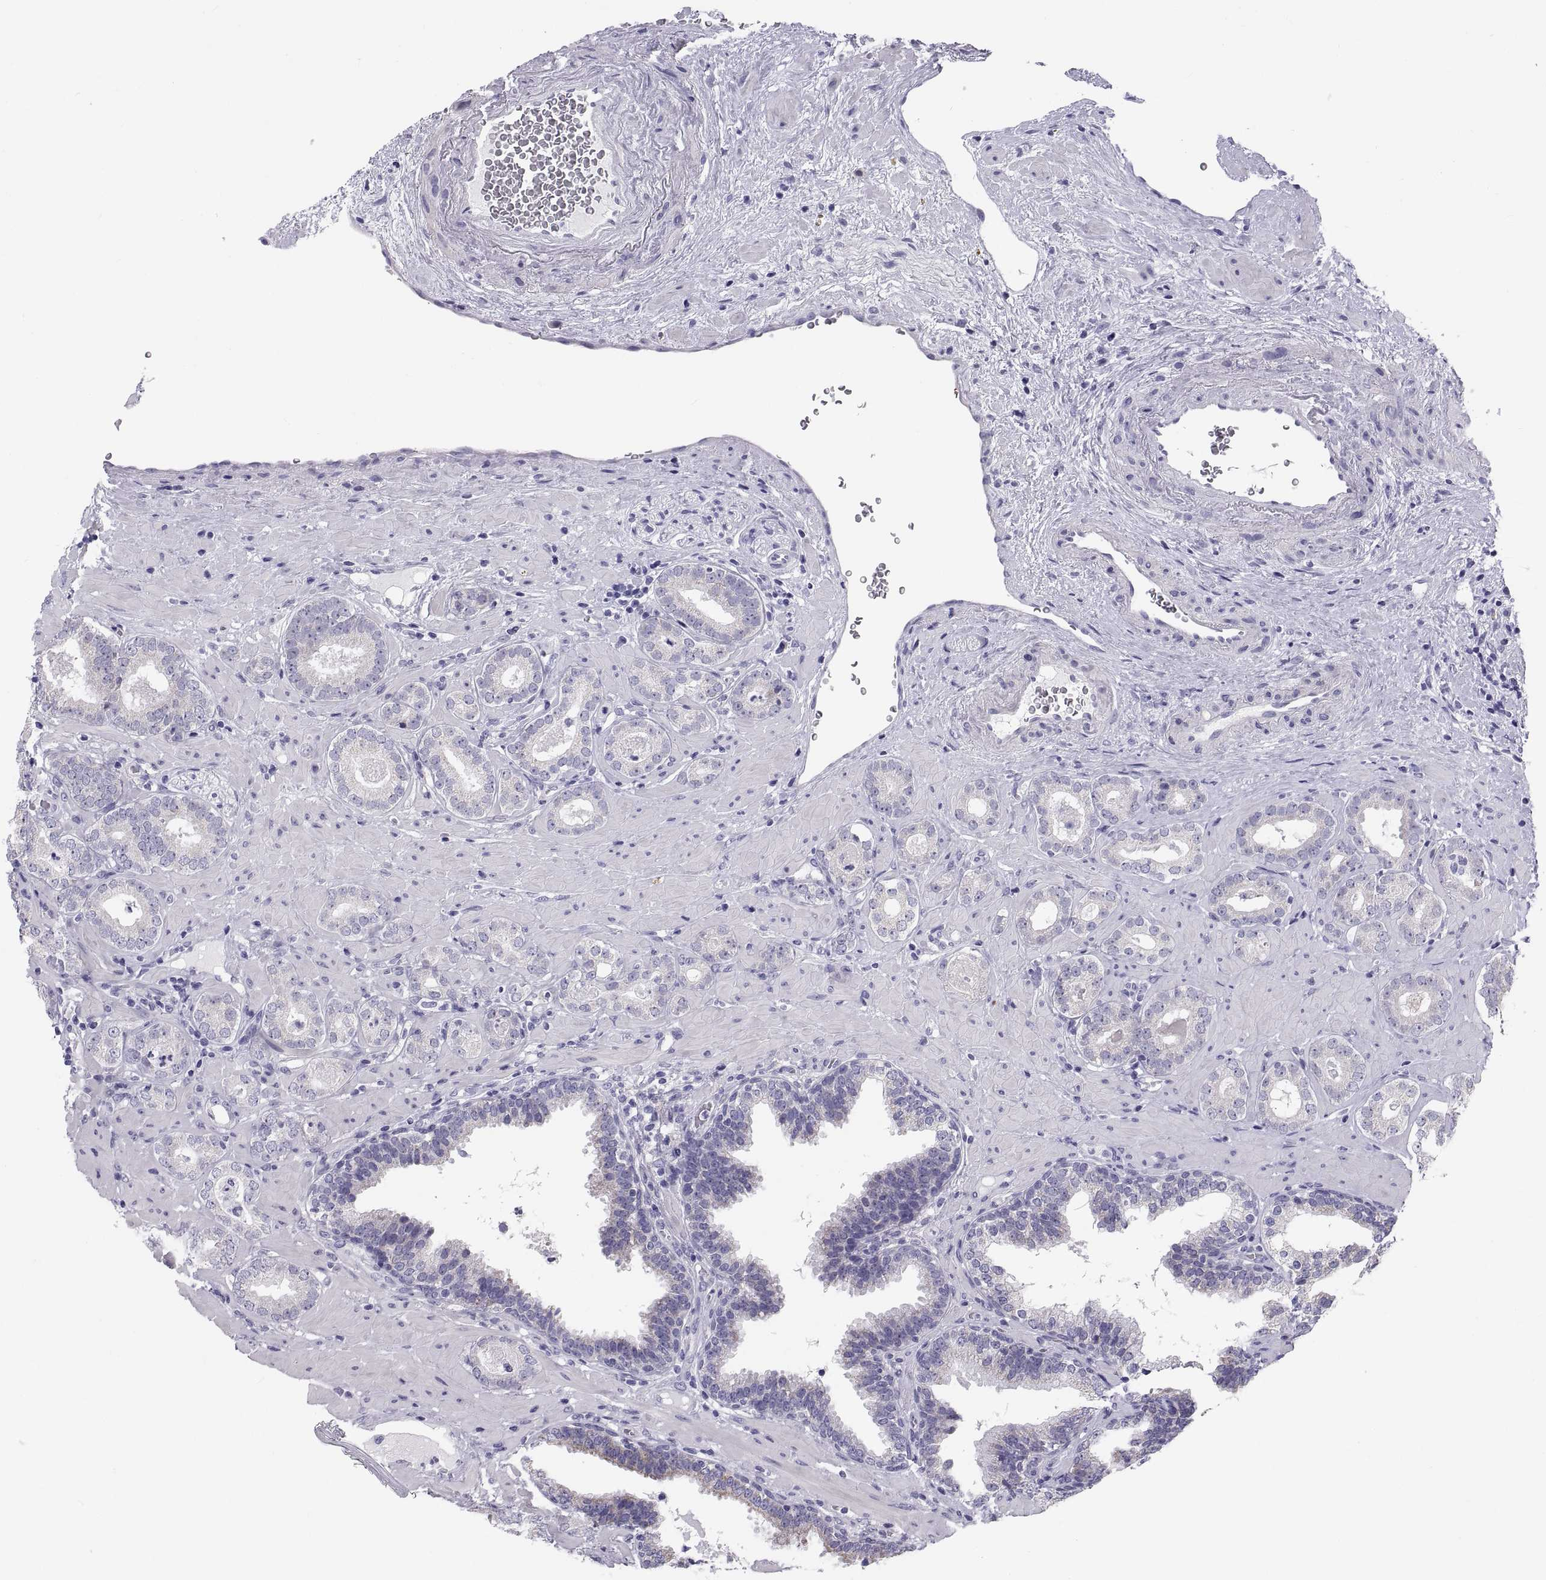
{"staining": {"intensity": "negative", "quantity": "none", "location": "none"}, "tissue": "prostate cancer", "cell_type": "Tumor cells", "image_type": "cancer", "snomed": [{"axis": "morphology", "description": "Adenocarcinoma, Low grade"}, {"axis": "topography", "description": "Prostate"}], "caption": "The photomicrograph exhibits no significant expression in tumor cells of prostate cancer.", "gene": "FAM170A", "patient": {"sex": "male", "age": 60}}